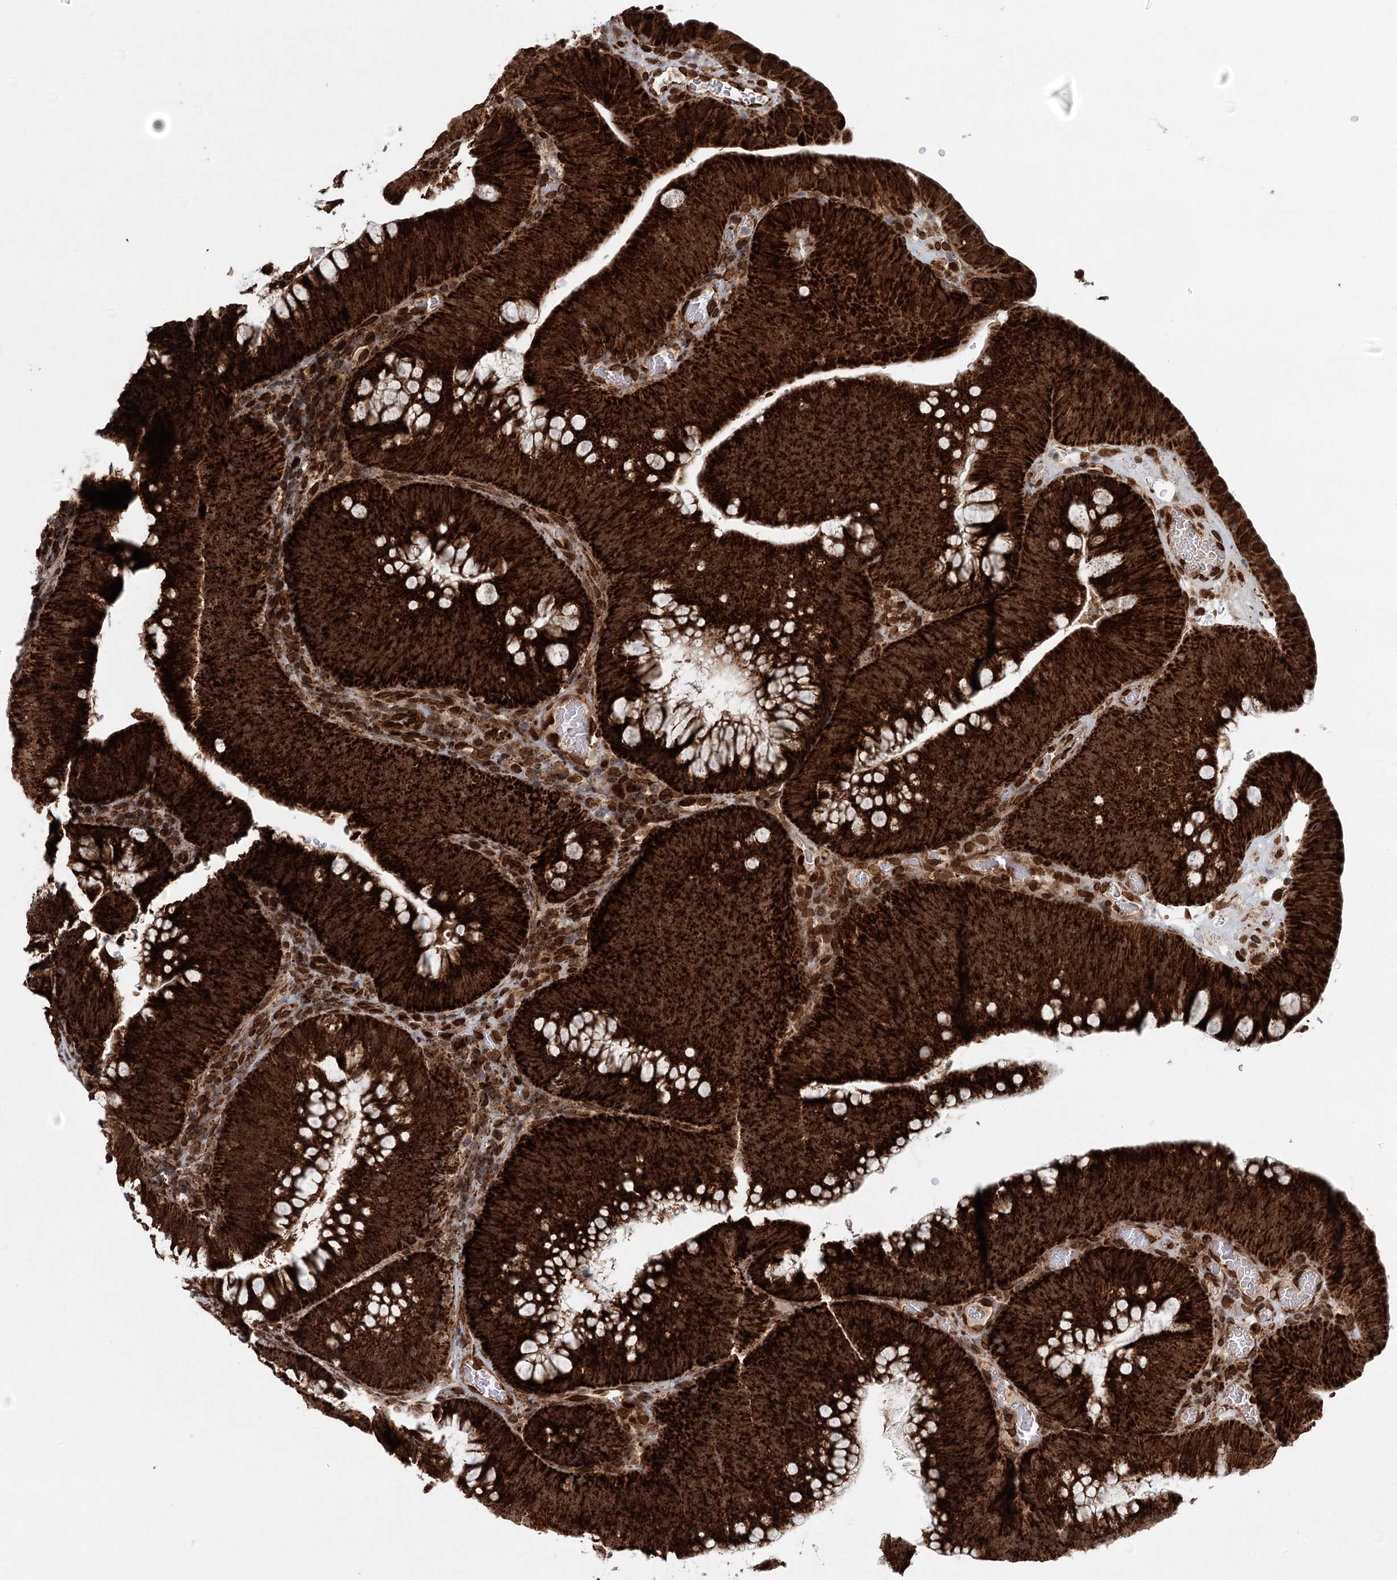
{"staining": {"intensity": "strong", "quantity": ">75%", "location": "cytoplasmic/membranous"}, "tissue": "colorectal cancer", "cell_type": "Tumor cells", "image_type": "cancer", "snomed": [{"axis": "morphology", "description": "Normal tissue, NOS"}, {"axis": "topography", "description": "Colon"}], "caption": "Strong cytoplasmic/membranous positivity is present in about >75% of tumor cells in colorectal cancer.", "gene": "BCKDHA", "patient": {"sex": "female", "age": 82}}